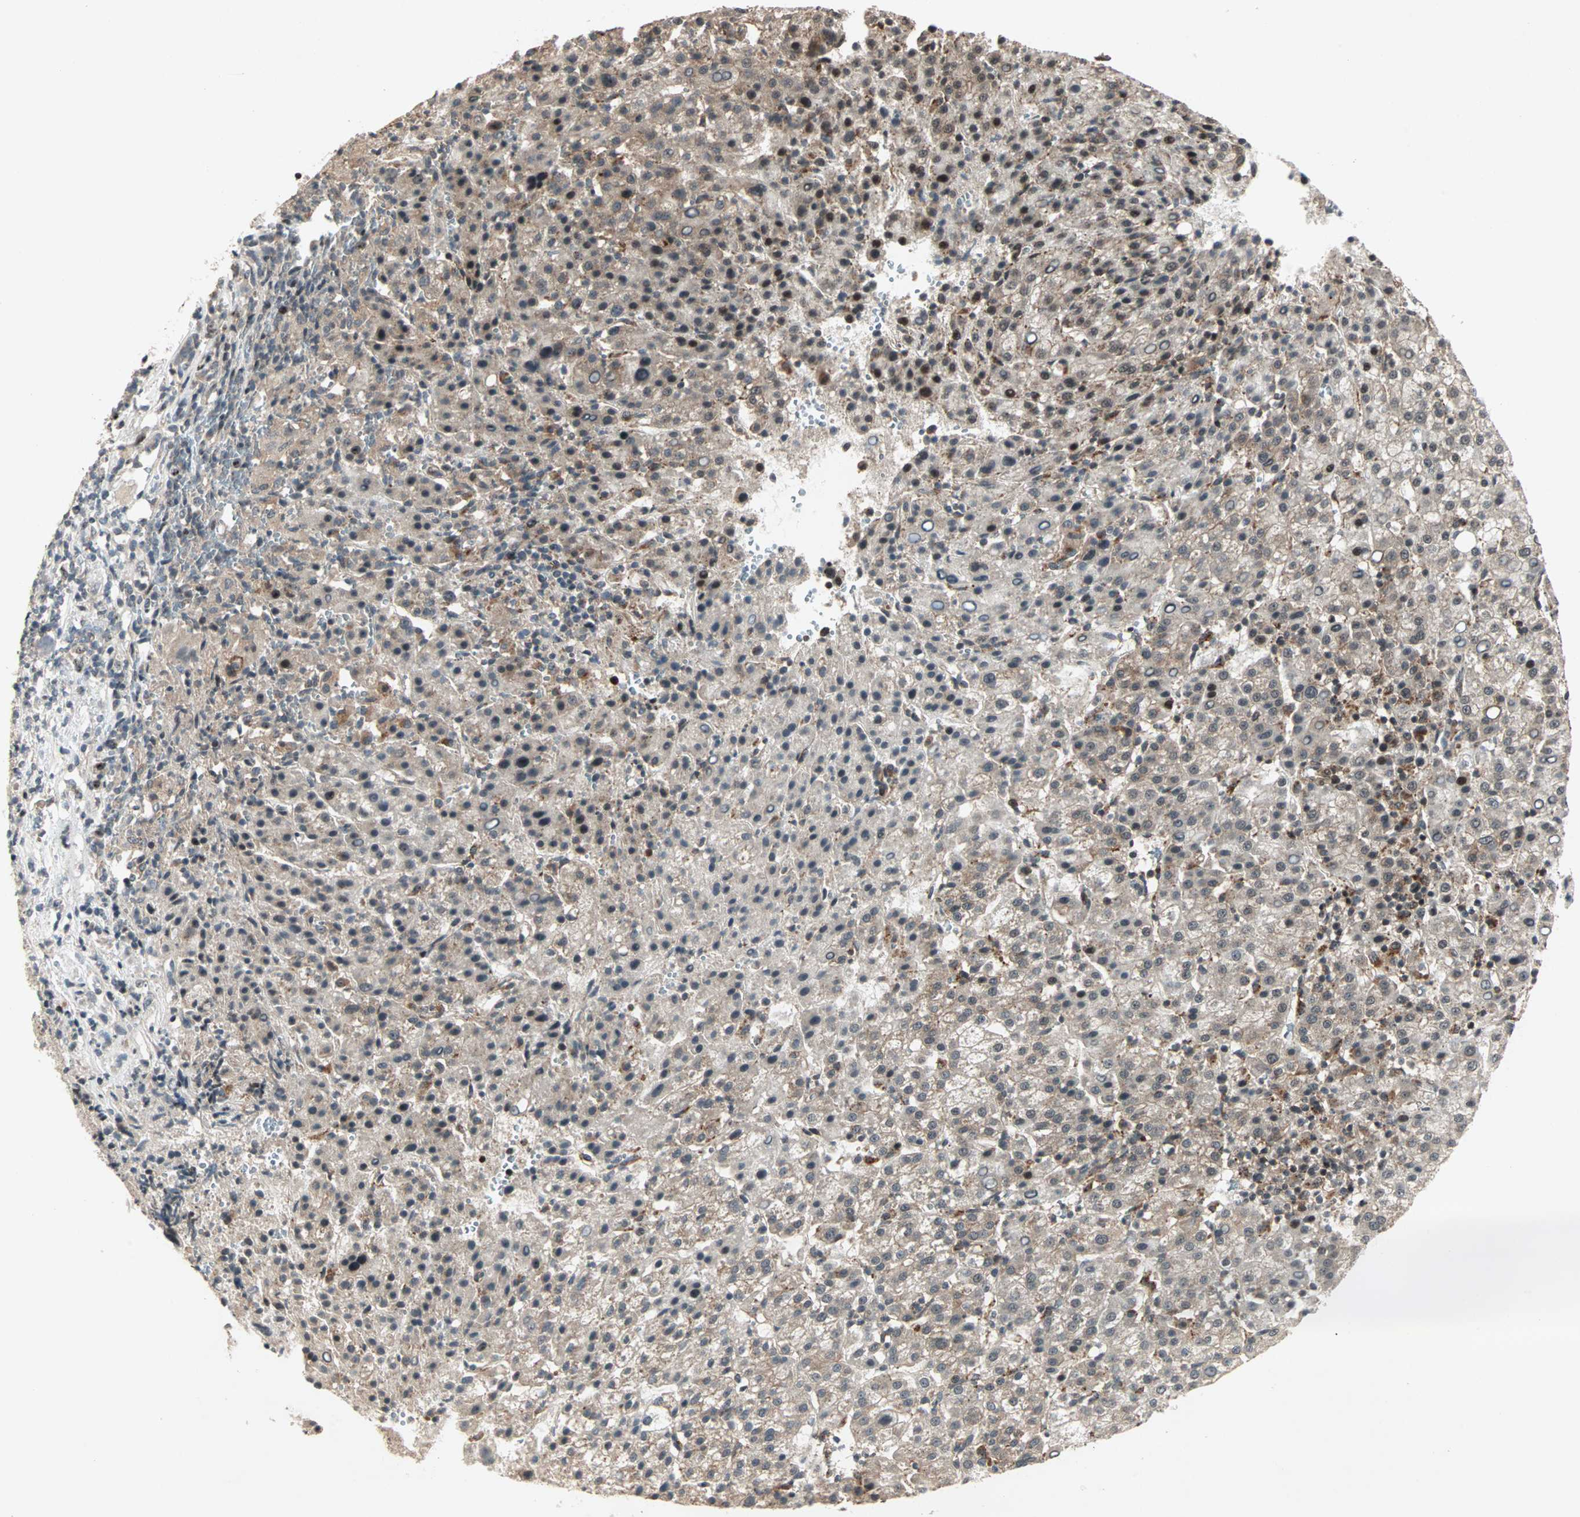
{"staining": {"intensity": "moderate", "quantity": ">75%", "location": "cytoplasmic/membranous,nuclear"}, "tissue": "liver cancer", "cell_type": "Tumor cells", "image_type": "cancer", "snomed": [{"axis": "morphology", "description": "Carcinoma, Hepatocellular, NOS"}, {"axis": "topography", "description": "Liver"}], "caption": "DAB (3,3'-diaminobenzidine) immunohistochemical staining of liver hepatocellular carcinoma shows moderate cytoplasmic/membranous and nuclear protein staining in about >75% of tumor cells. (DAB IHC with brightfield microscopy, high magnification).", "gene": "ZBED9", "patient": {"sex": "female", "age": 58}}